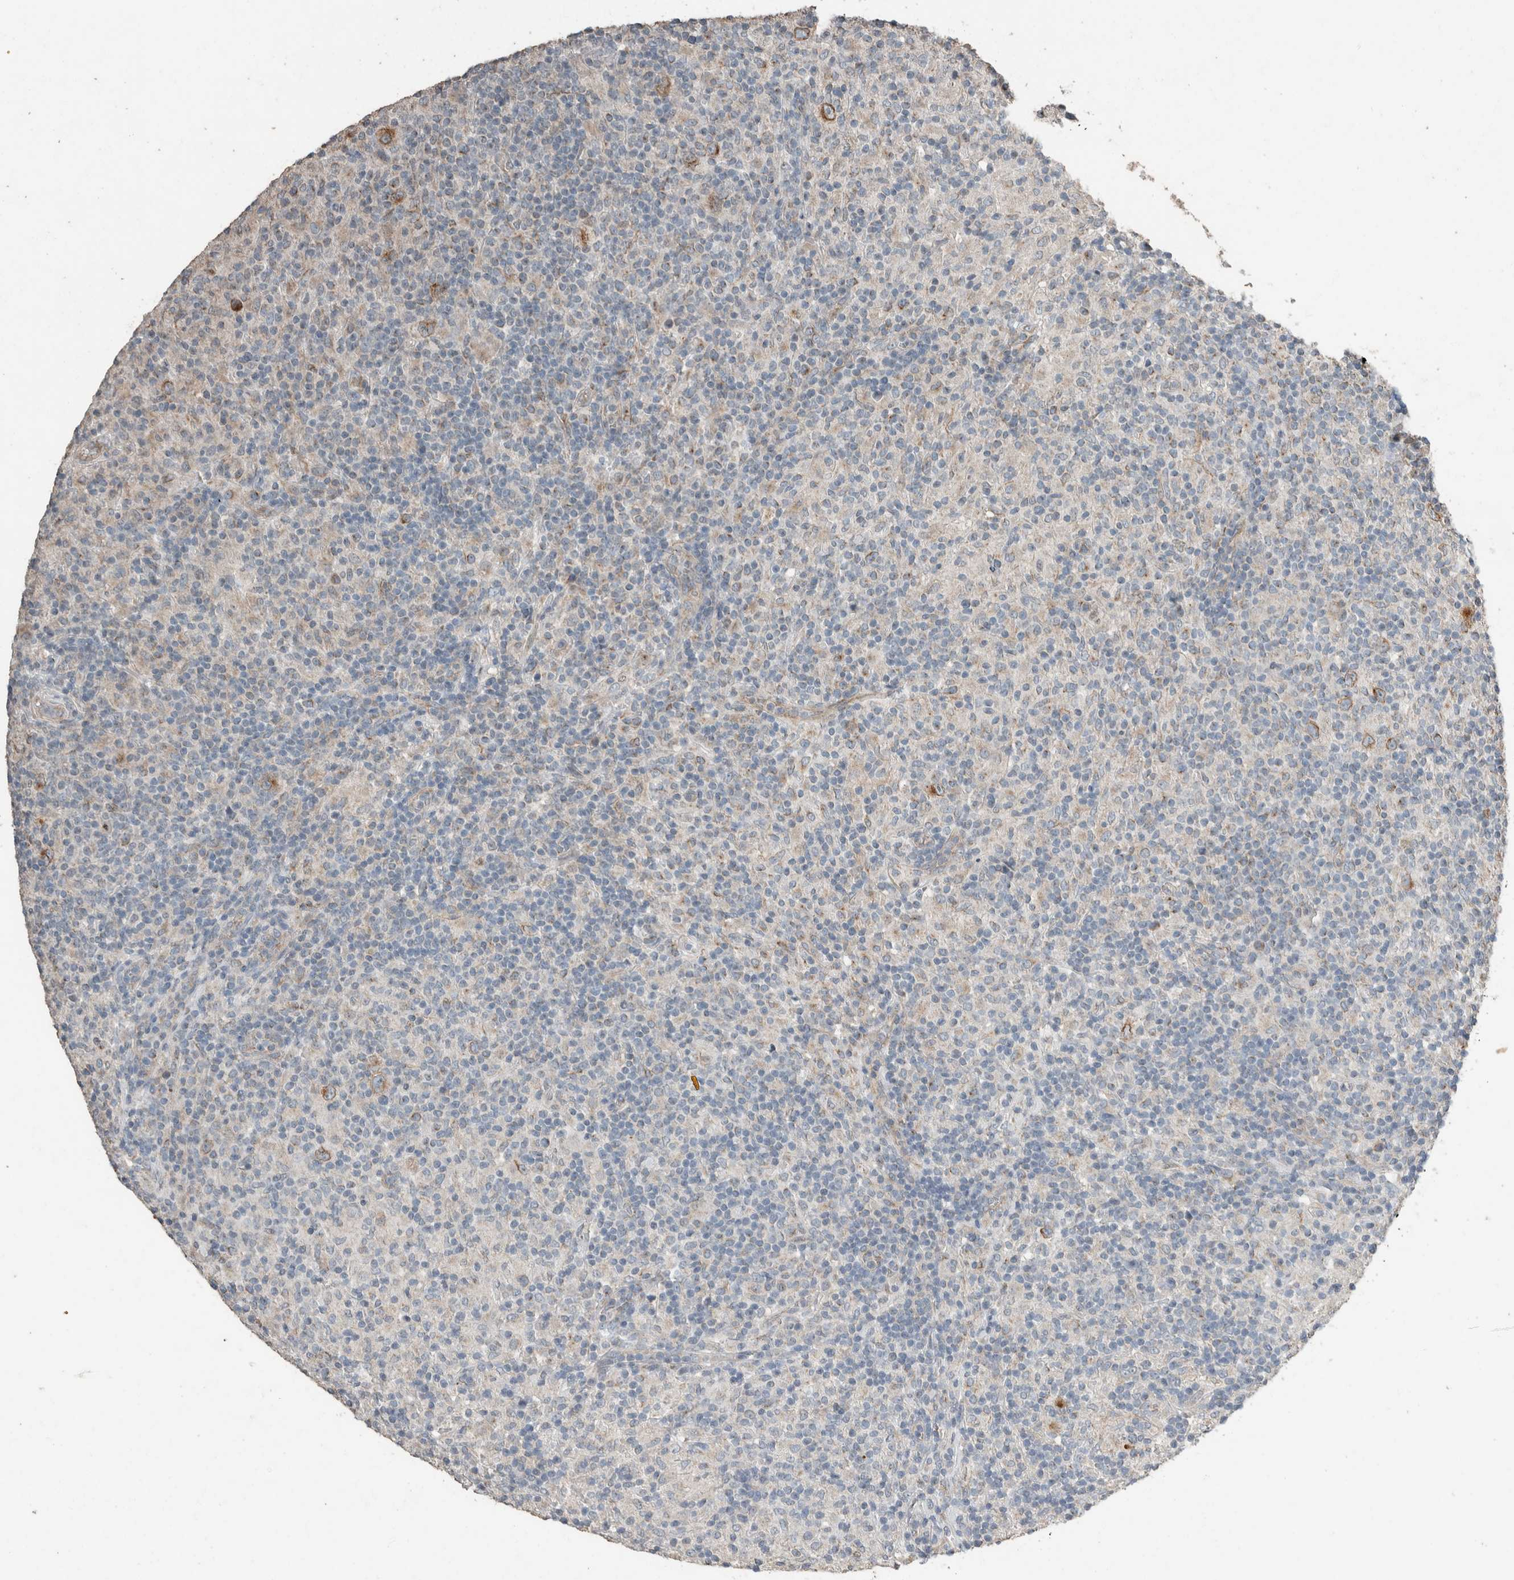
{"staining": {"intensity": "moderate", "quantity": ">75%", "location": "cytoplasmic/membranous"}, "tissue": "lymphoma", "cell_type": "Tumor cells", "image_type": "cancer", "snomed": [{"axis": "morphology", "description": "Hodgkin's disease, NOS"}, {"axis": "topography", "description": "Lymph node"}], "caption": "Hodgkin's disease stained with IHC exhibits moderate cytoplasmic/membranous expression in approximately >75% of tumor cells.", "gene": "ACVR2B", "patient": {"sex": "male", "age": 70}}